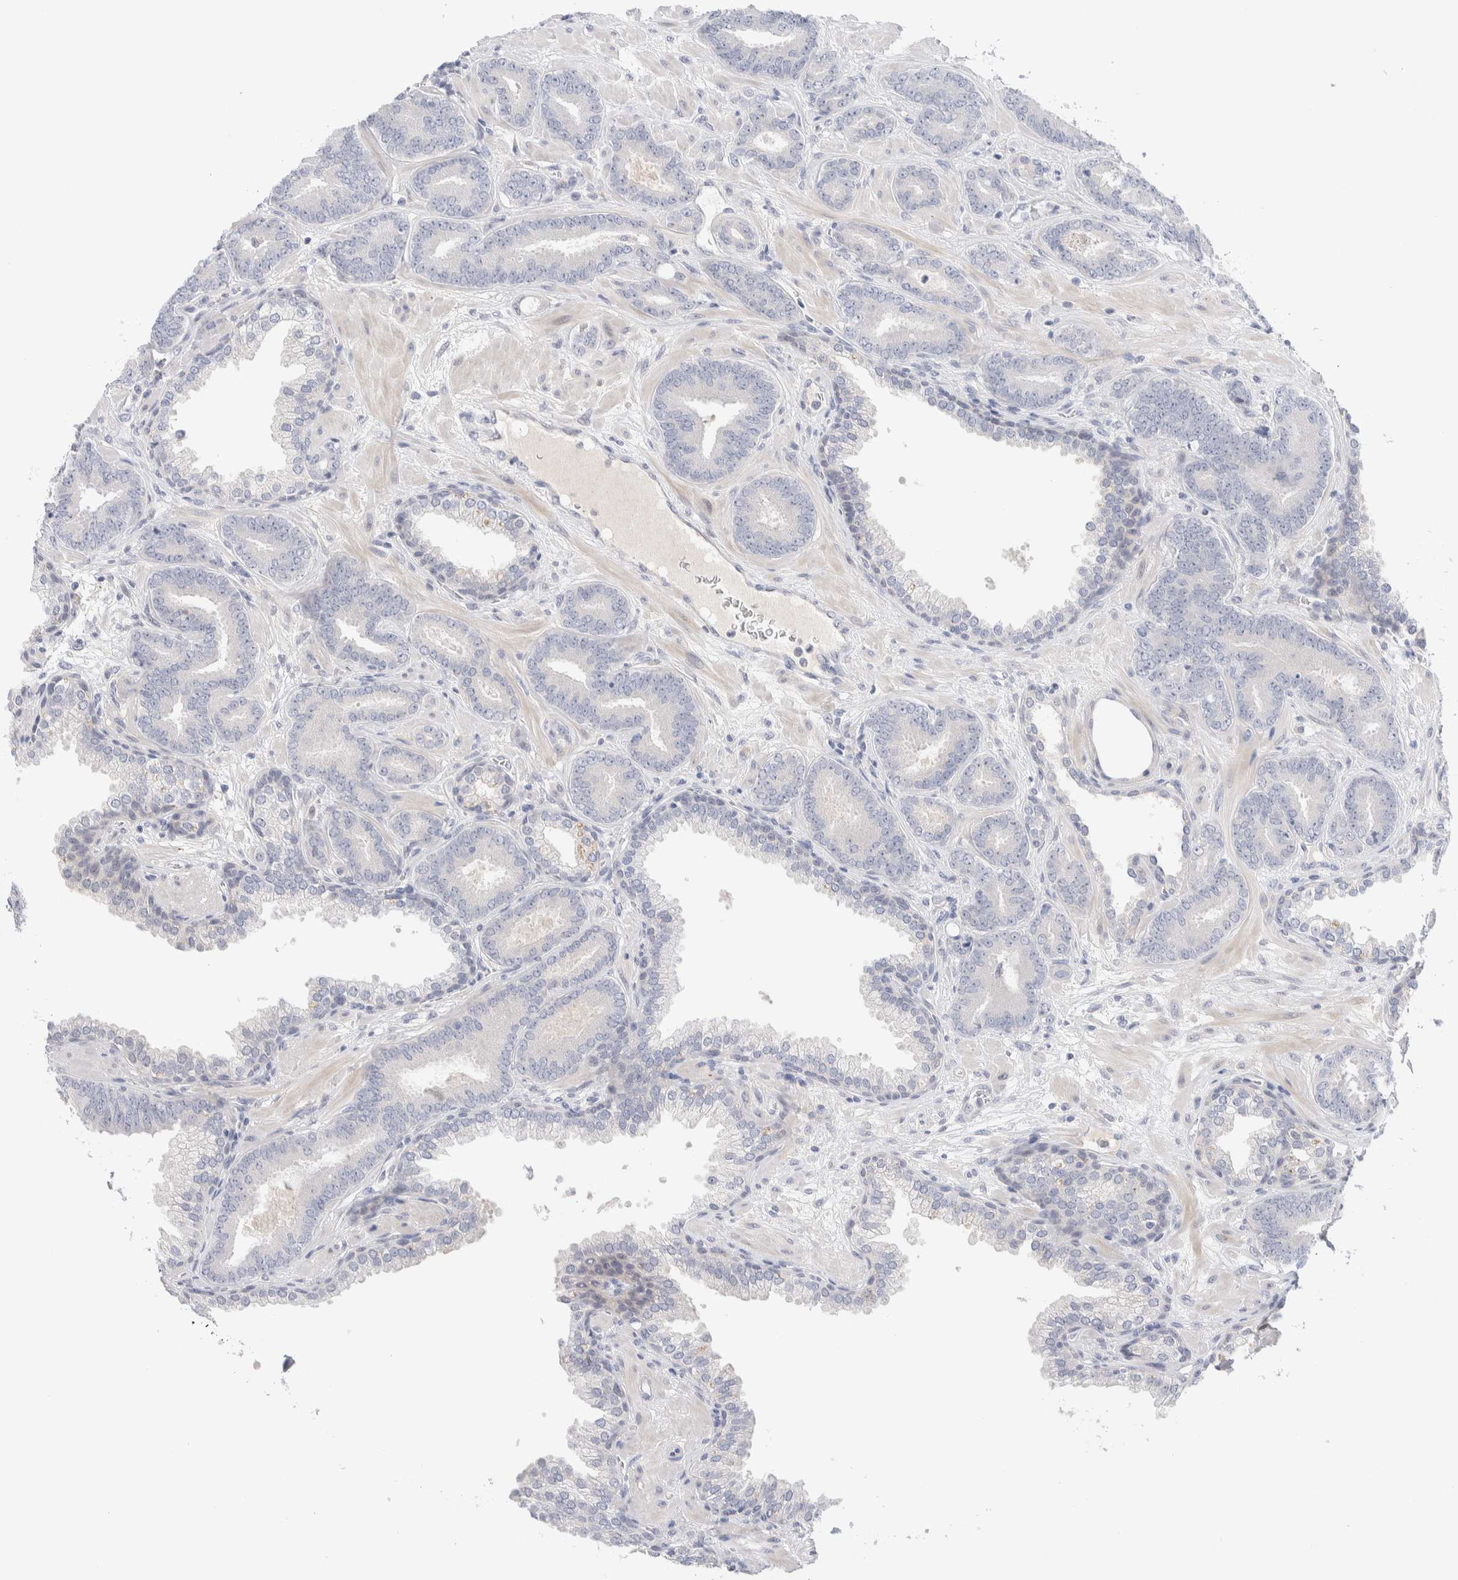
{"staining": {"intensity": "negative", "quantity": "none", "location": "none"}, "tissue": "prostate cancer", "cell_type": "Tumor cells", "image_type": "cancer", "snomed": [{"axis": "morphology", "description": "Adenocarcinoma, Low grade"}, {"axis": "topography", "description": "Prostate"}], "caption": "There is no significant positivity in tumor cells of prostate adenocarcinoma (low-grade).", "gene": "DNAJB6", "patient": {"sex": "male", "age": 62}}